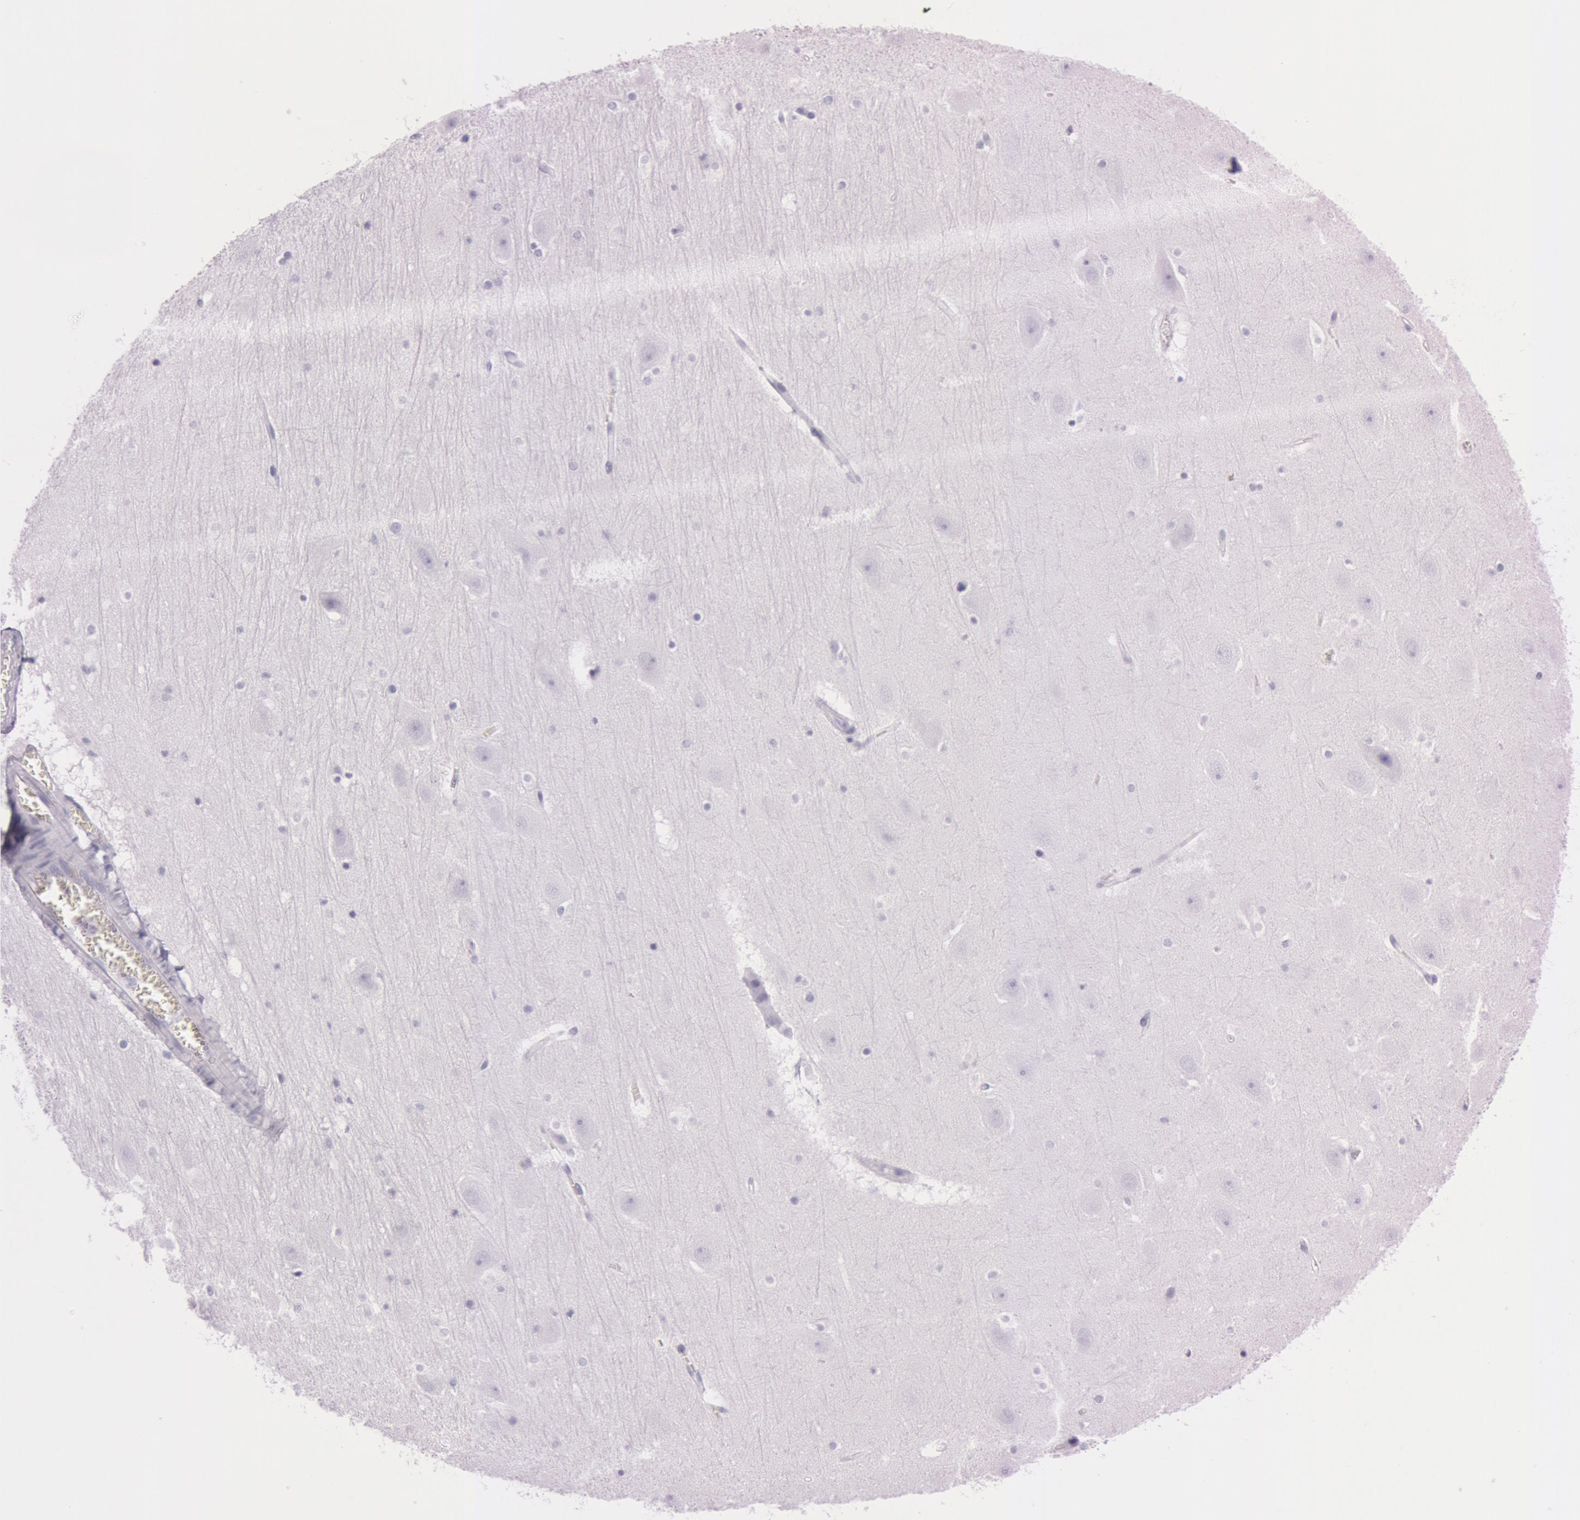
{"staining": {"intensity": "negative", "quantity": "none", "location": "none"}, "tissue": "hippocampus", "cell_type": "Glial cells", "image_type": "normal", "snomed": [{"axis": "morphology", "description": "Normal tissue, NOS"}, {"axis": "topography", "description": "Hippocampus"}], "caption": "Glial cells are negative for brown protein staining in benign hippocampus.", "gene": "S100A7", "patient": {"sex": "male", "age": 45}}